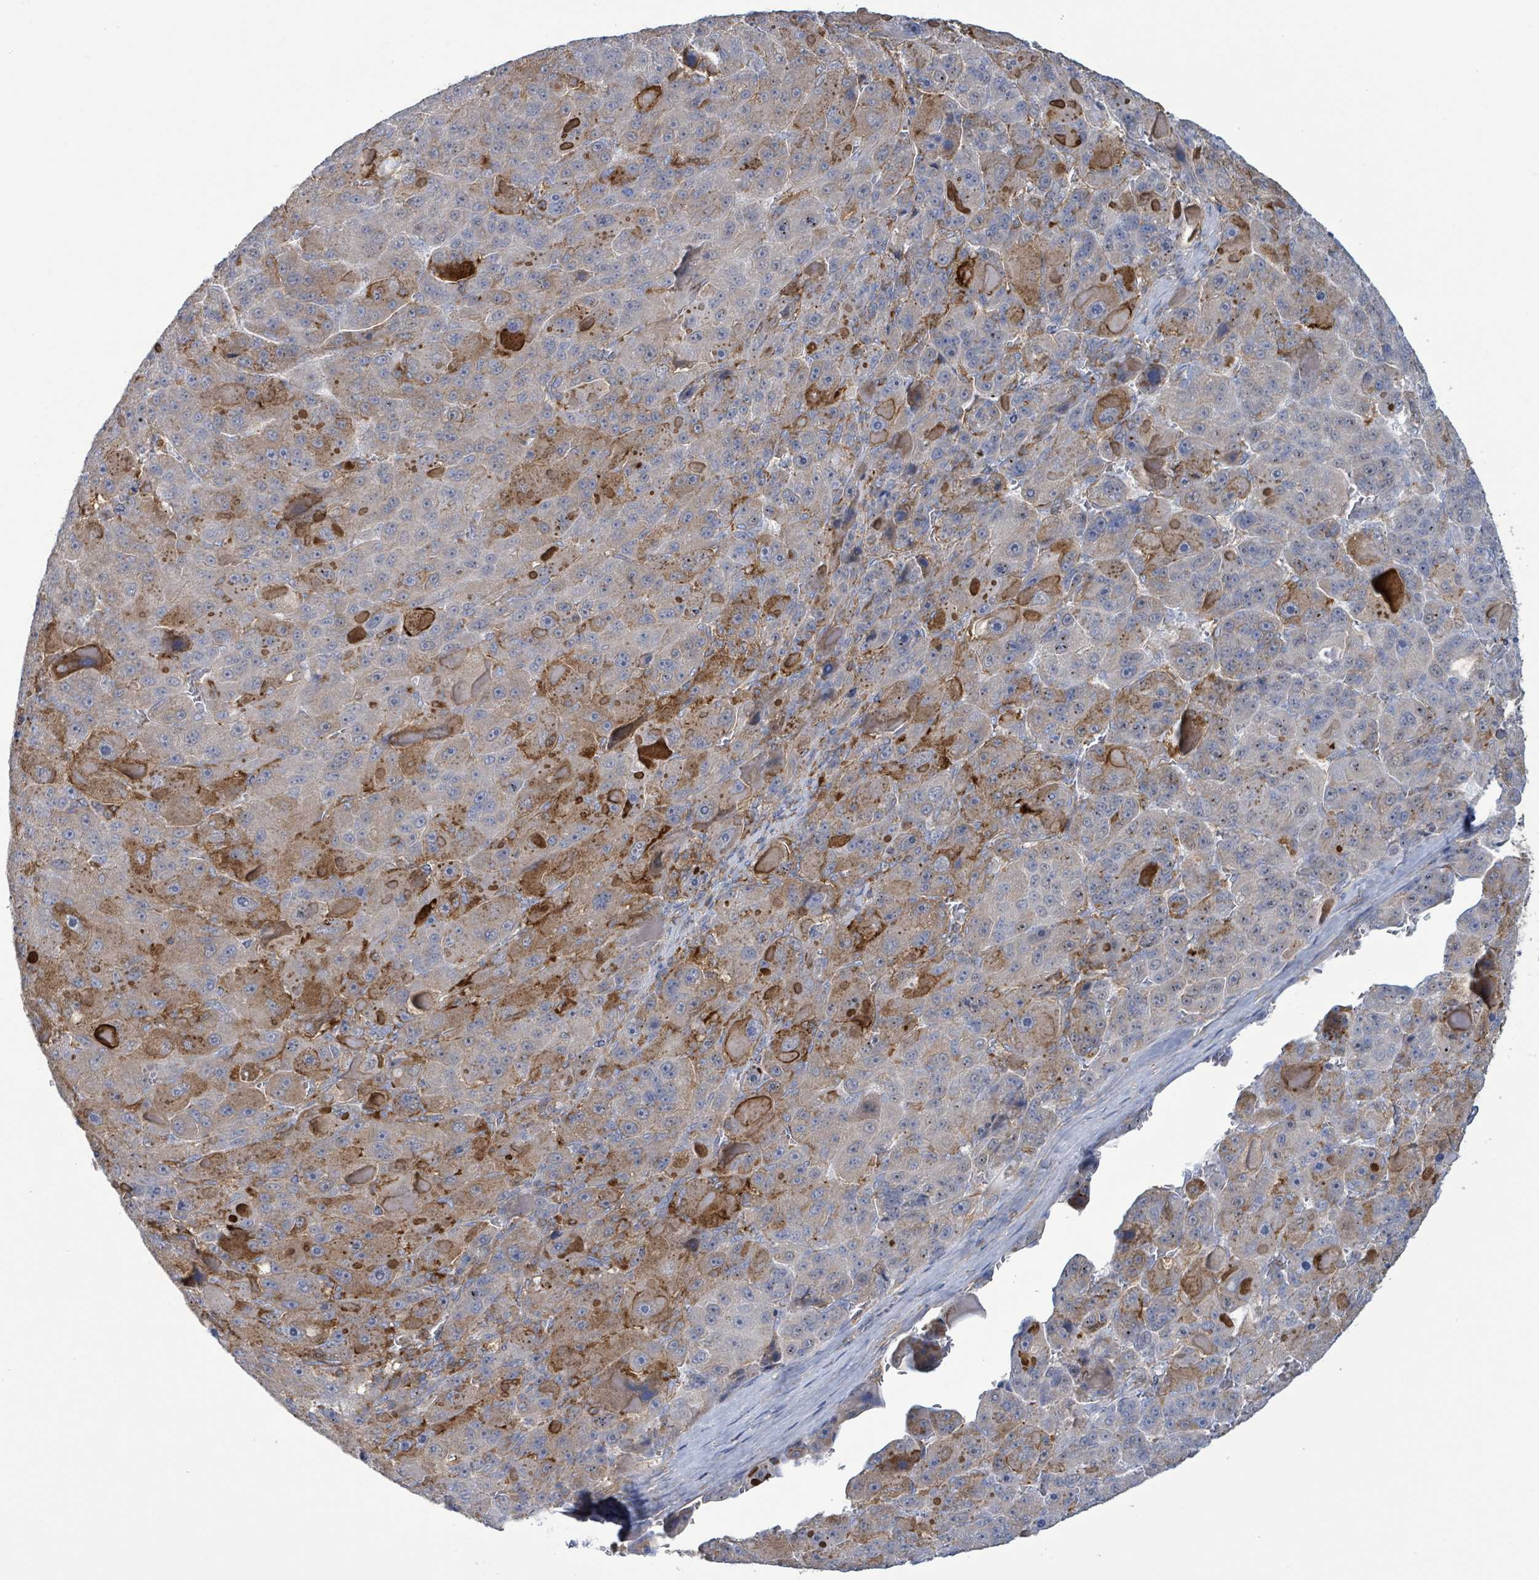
{"staining": {"intensity": "moderate", "quantity": "25%-75%", "location": "cytoplasmic/membranous"}, "tissue": "liver cancer", "cell_type": "Tumor cells", "image_type": "cancer", "snomed": [{"axis": "morphology", "description": "Carcinoma, Hepatocellular, NOS"}, {"axis": "topography", "description": "Liver"}], "caption": "An image of liver hepatocellular carcinoma stained for a protein reveals moderate cytoplasmic/membranous brown staining in tumor cells.", "gene": "EGFL7", "patient": {"sex": "male", "age": 76}}